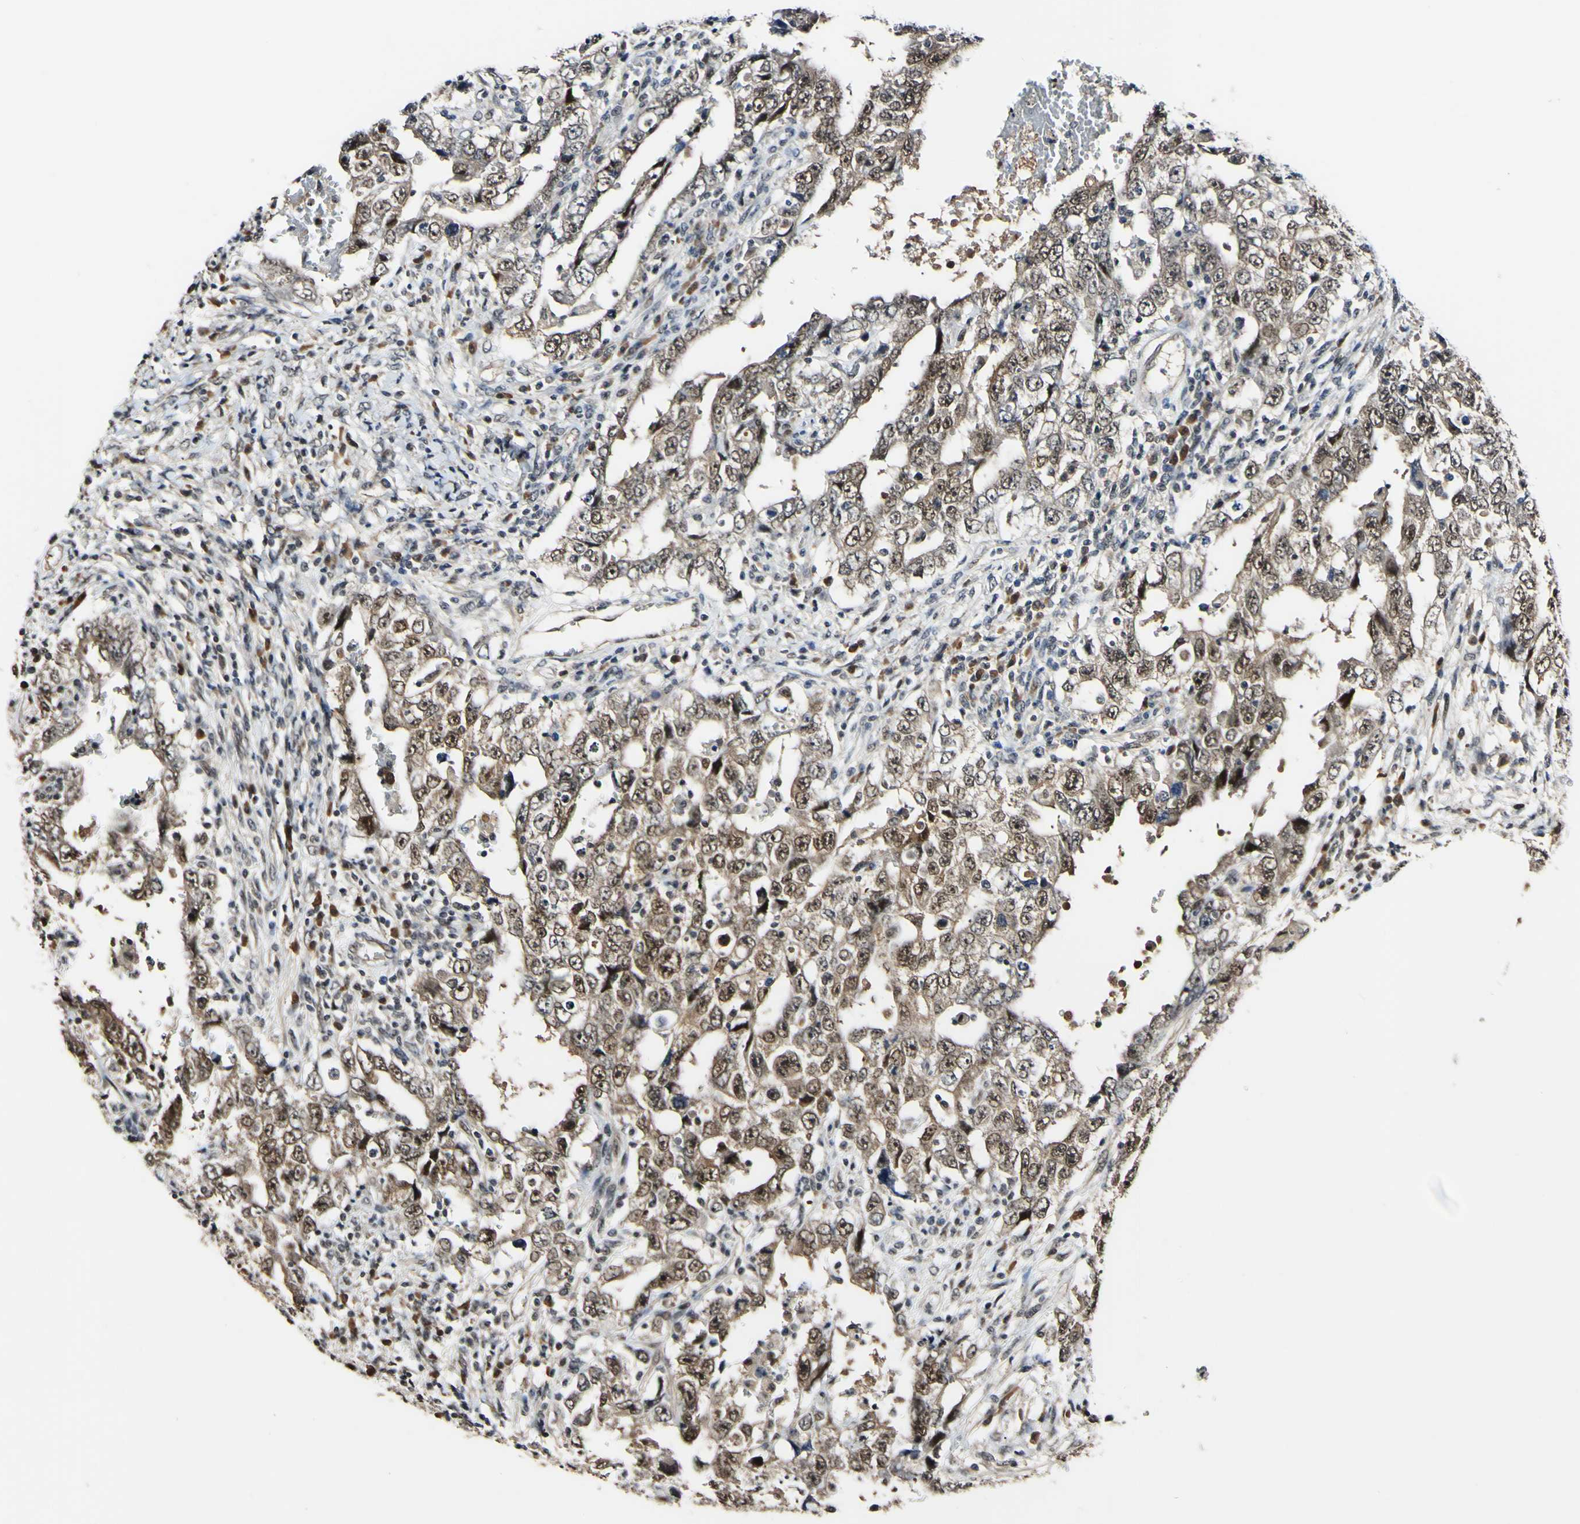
{"staining": {"intensity": "weak", "quantity": ">75%", "location": "cytoplasmic/membranous,nuclear"}, "tissue": "testis cancer", "cell_type": "Tumor cells", "image_type": "cancer", "snomed": [{"axis": "morphology", "description": "Carcinoma, Embryonal, NOS"}, {"axis": "topography", "description": "Testis"}], "caption": "Immunohistochemical staining of human testis cancer (embryonal carcinoma) exhibits low levels of weak cytoplasmic/membranous and nuclear positivity in approximately >75% of tumor cells. (Stains: DAB (3,3'-diaminobenzidine) in brown, nuclei in blue, Microscopy: brightfield microscopy at high magnification).", "gene": "PSMD10", "patient": {"sex": "male", "age": 26}}